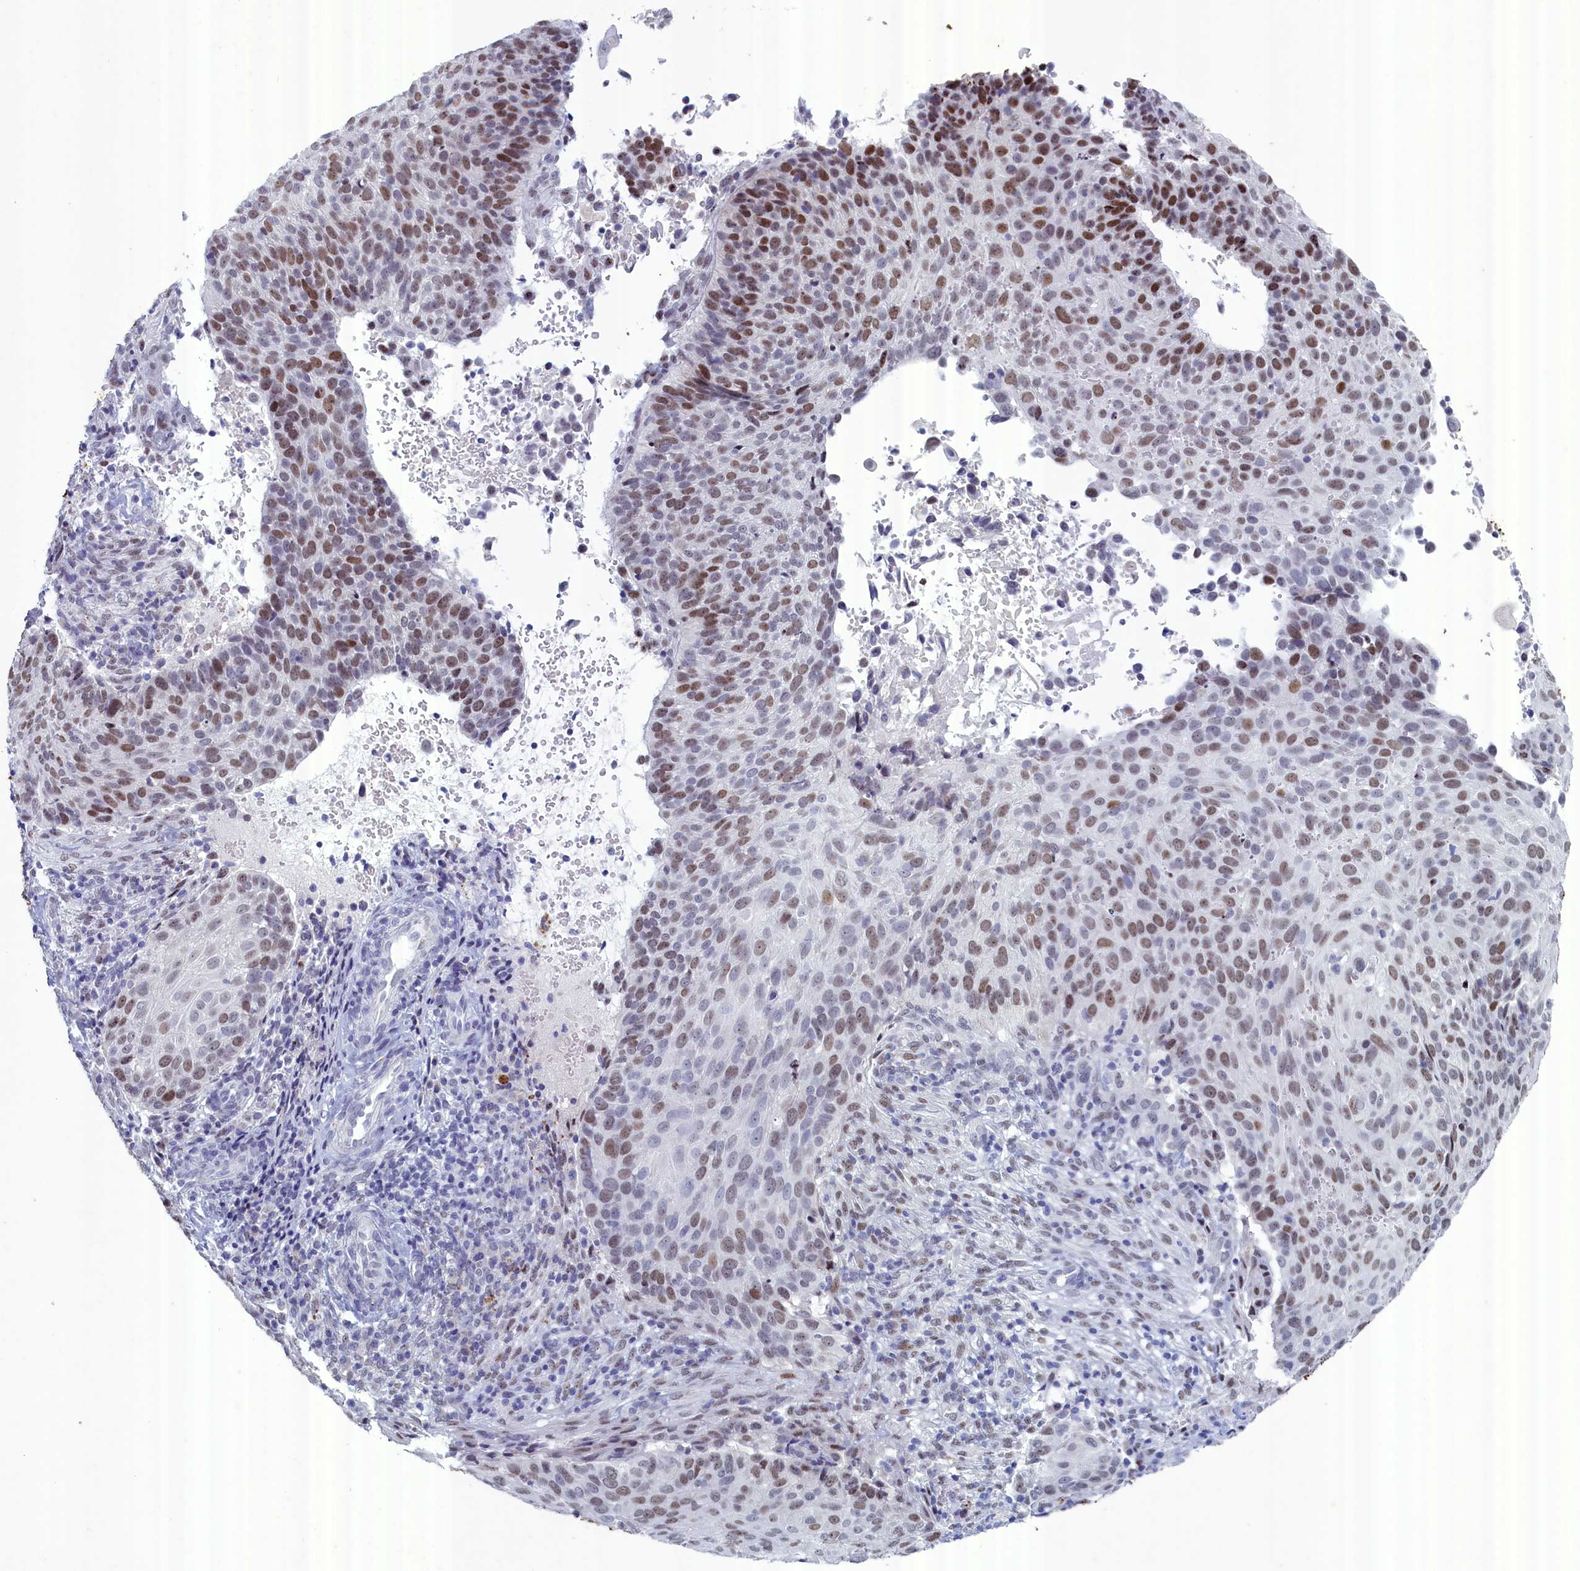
{"staining": {"intensity": "moderate", "quantity": "25%-75%", "location": "nuclear"}, "tissue": "cervical cancer", "cell_type": "Tumor cells", "image_type": "cancer", "snomed": [{"axis": "morphology", "description": "Squamous cell carcinoma, NOS"}, {"axis": "topography", "description": "Cervix"}], "caption": "Approximately 25%-75% of tumor cells in human cervical squamous cell carcinoma show moderate nuclear protein expression as visualized by brown immunohistochemical staining.", "gene": "WDR76", "patient": {"sex": "female", "age": 74}}